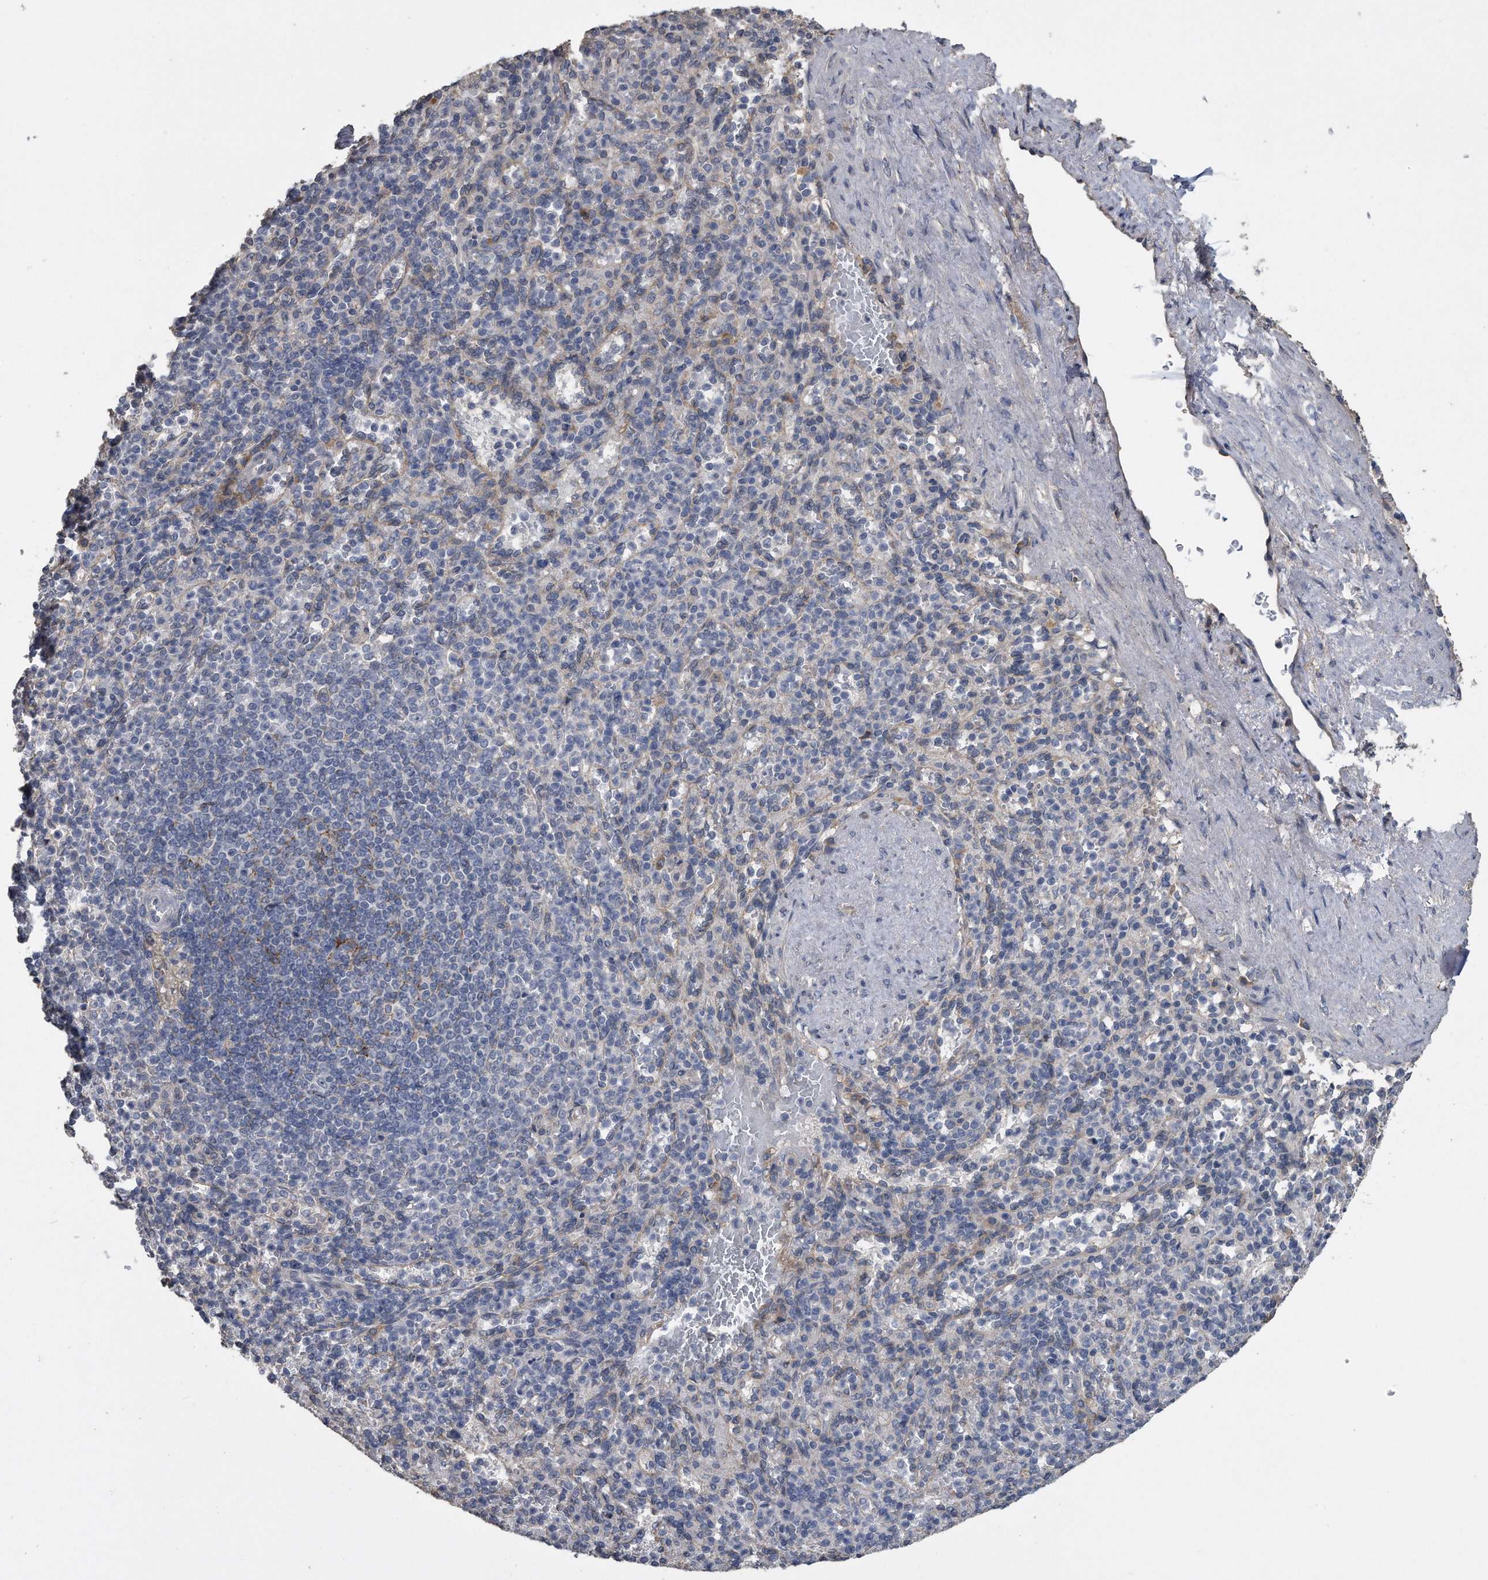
{"staining": {"intensity": "negative", "quantity": "none", "location": "none"}, "tissue": "spleen", "cell_type": "Cells in red pulp", "image_type": "normal", "snomed": [{"axis": "morphology", "description": "Normal tissue, NOS"}, {"axis": "topography", "description": "Spleen"}], "caption": "An immunohistochemistry image of unremarkable spleen is shown. There is no staining in cells in red pulp of spleen. Brightfield microscopy of immunohistochemistry stained with DAB (brown) and hematoxylin (blue), captured at high magnification.", "gene": "PCLO", "patient": {"sex": "female", "age": 74}}